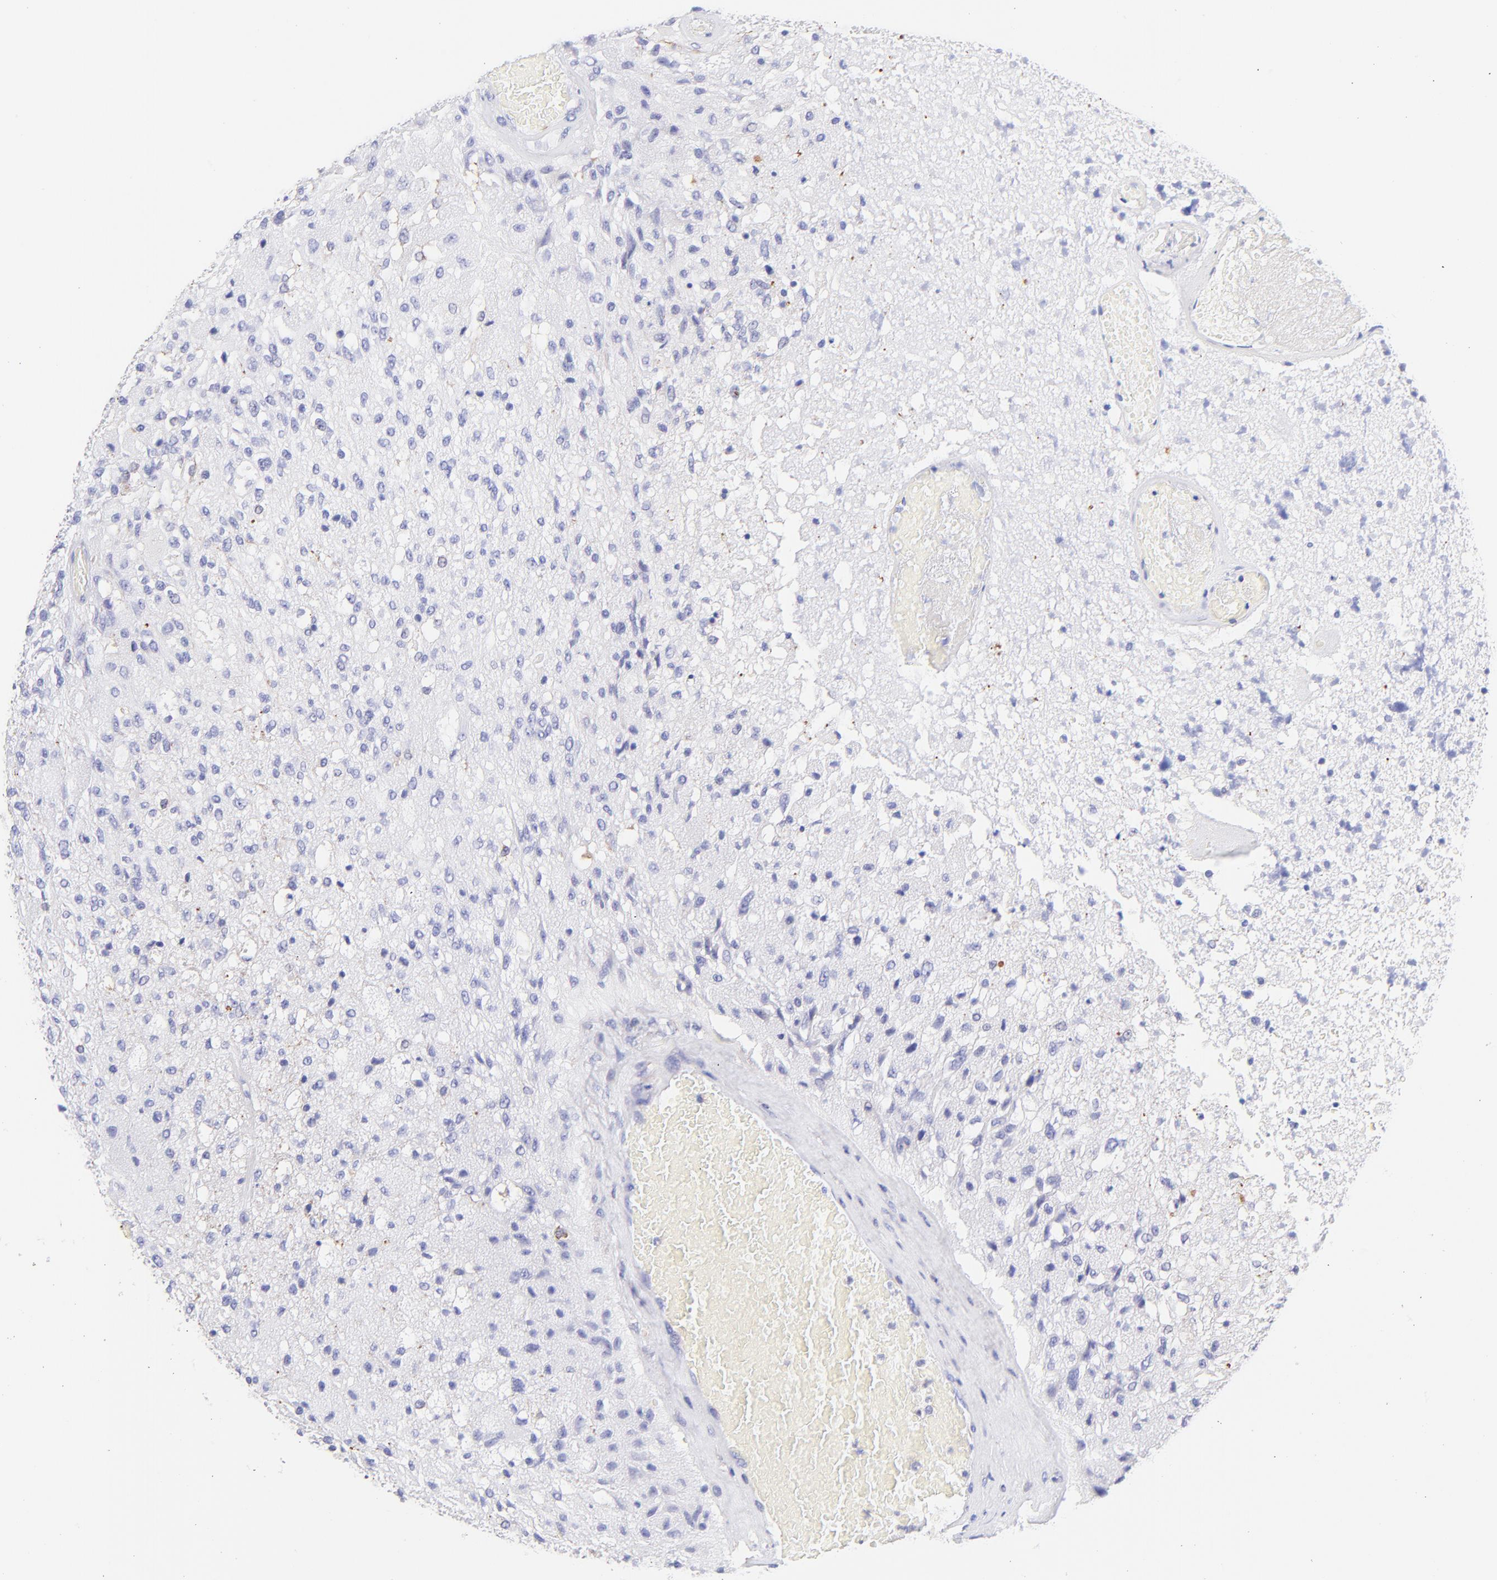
{"staining": {"intensity": "weak", "quantity": "<25%", "location": "cytoplasmic/membranous"}, "tissue": "glioma", "cell_type": "Tumor cells", "image_type": "cancer", "snomed": [{"axis": "morphology", "description": "Normal tissue, NOS"}, {"axis": "morphology", "description": "Glioma, malignant, High grade"}, {"axis": "topography", "description": "Cerebral cortex"}], "caption": "Immunohistochemical staining of glioma reveals no significant staining in tumor cells. (Brightfield microscopy of DAB (3,3'-diaminobenzidine) immunohistochemistry at high magnification).", "gene": "IRAG2", "patient": {"sex": "male", "age": 77}}